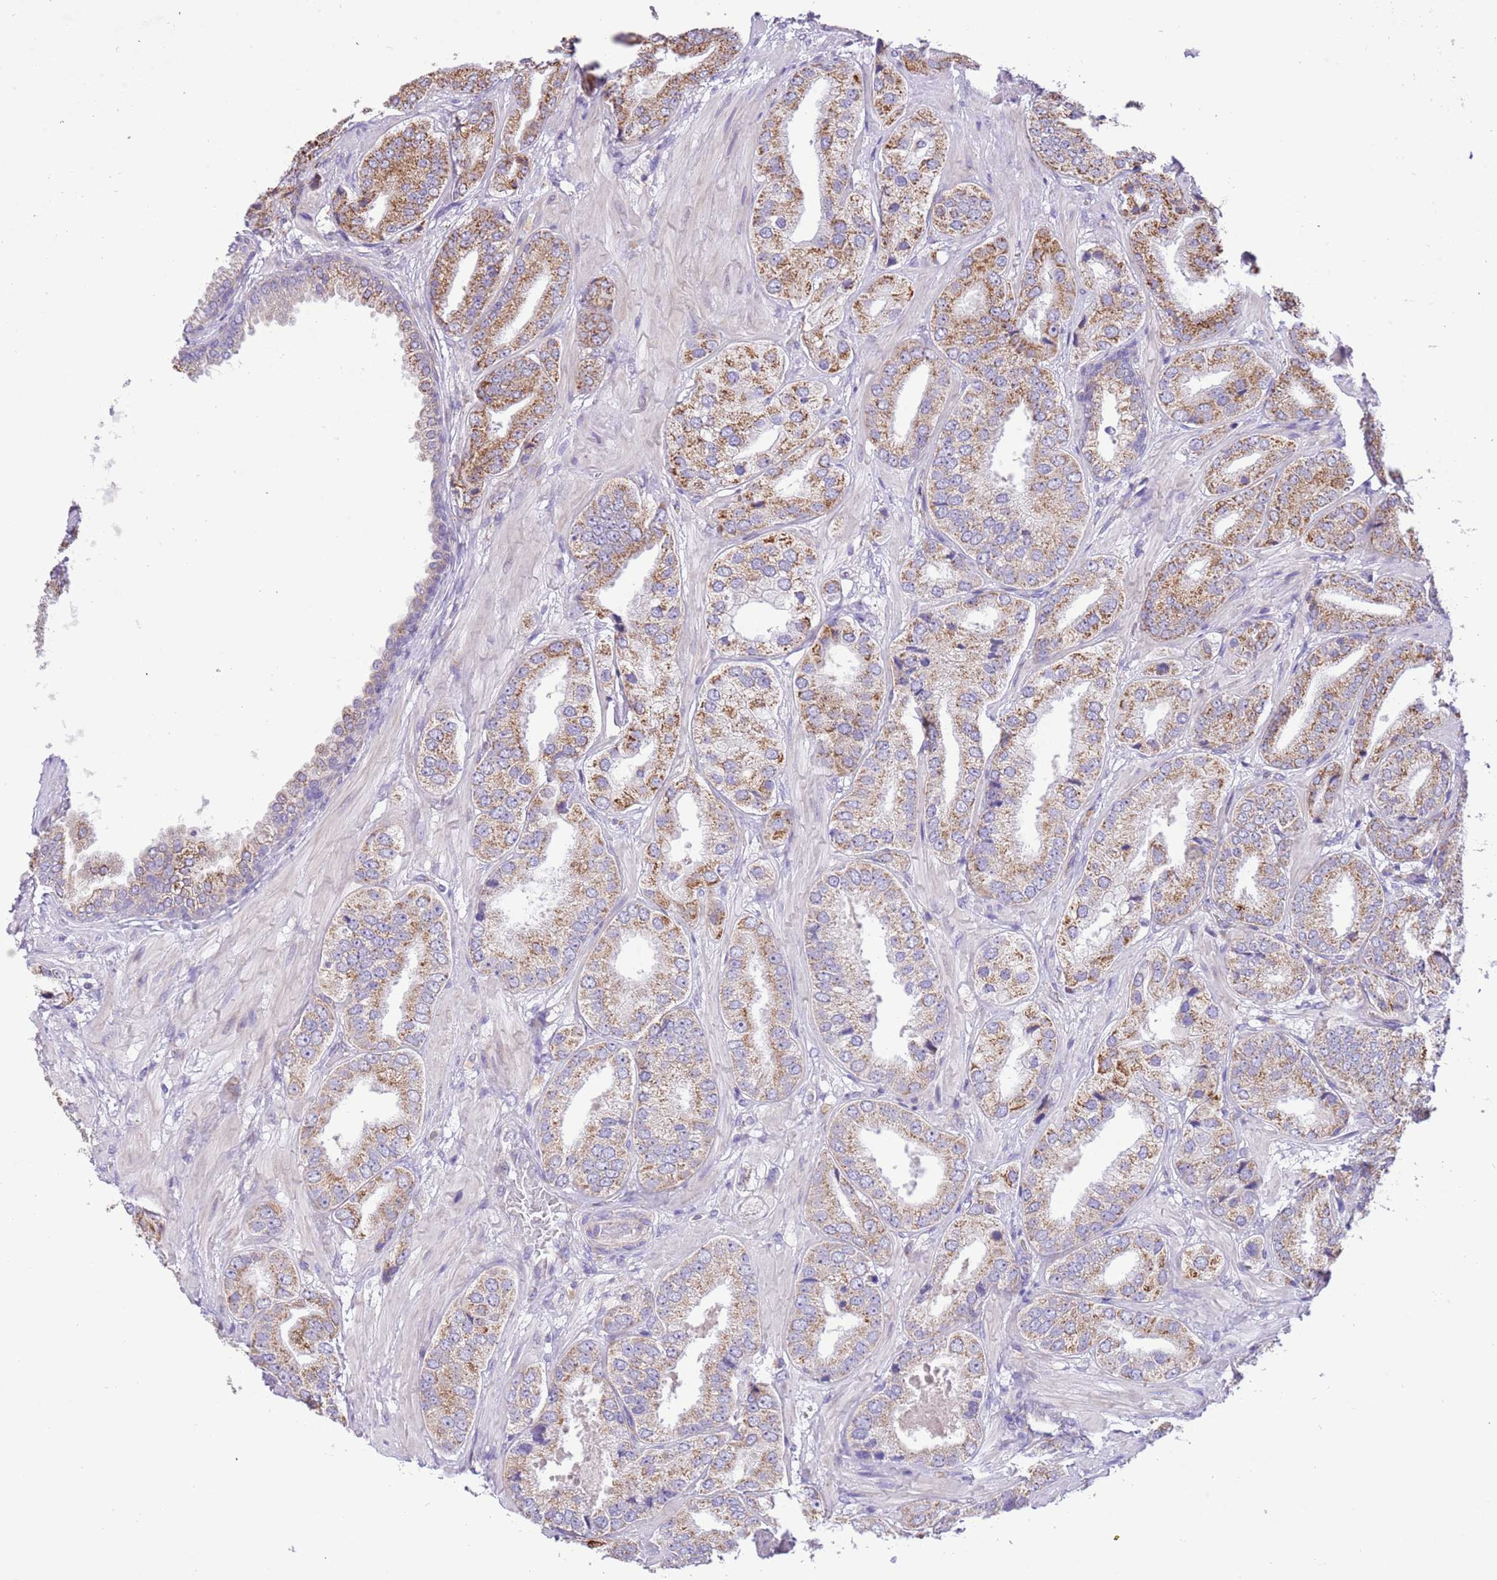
{"staining": {"intensity": "moderate", "quantity": ">75%", "location": "cytoplasmic/membranous"}, "tissue": "prostate cancer", "cell_type": "Tumor cells", "image_type": "cancer", "snomed": [{"axis": "morphology", "description": "Adenocarcinoma, High grade"}, {"axis": "topography", "description": "Prostate"}], "caption": "Moderate cytoplasmic/membranous protein expression is present in approximately >75% of tumor cells in high-grade adenocarcinoma (prostate).", "gene": "COX17", "patient": {"sex": "male", "age": 63}}